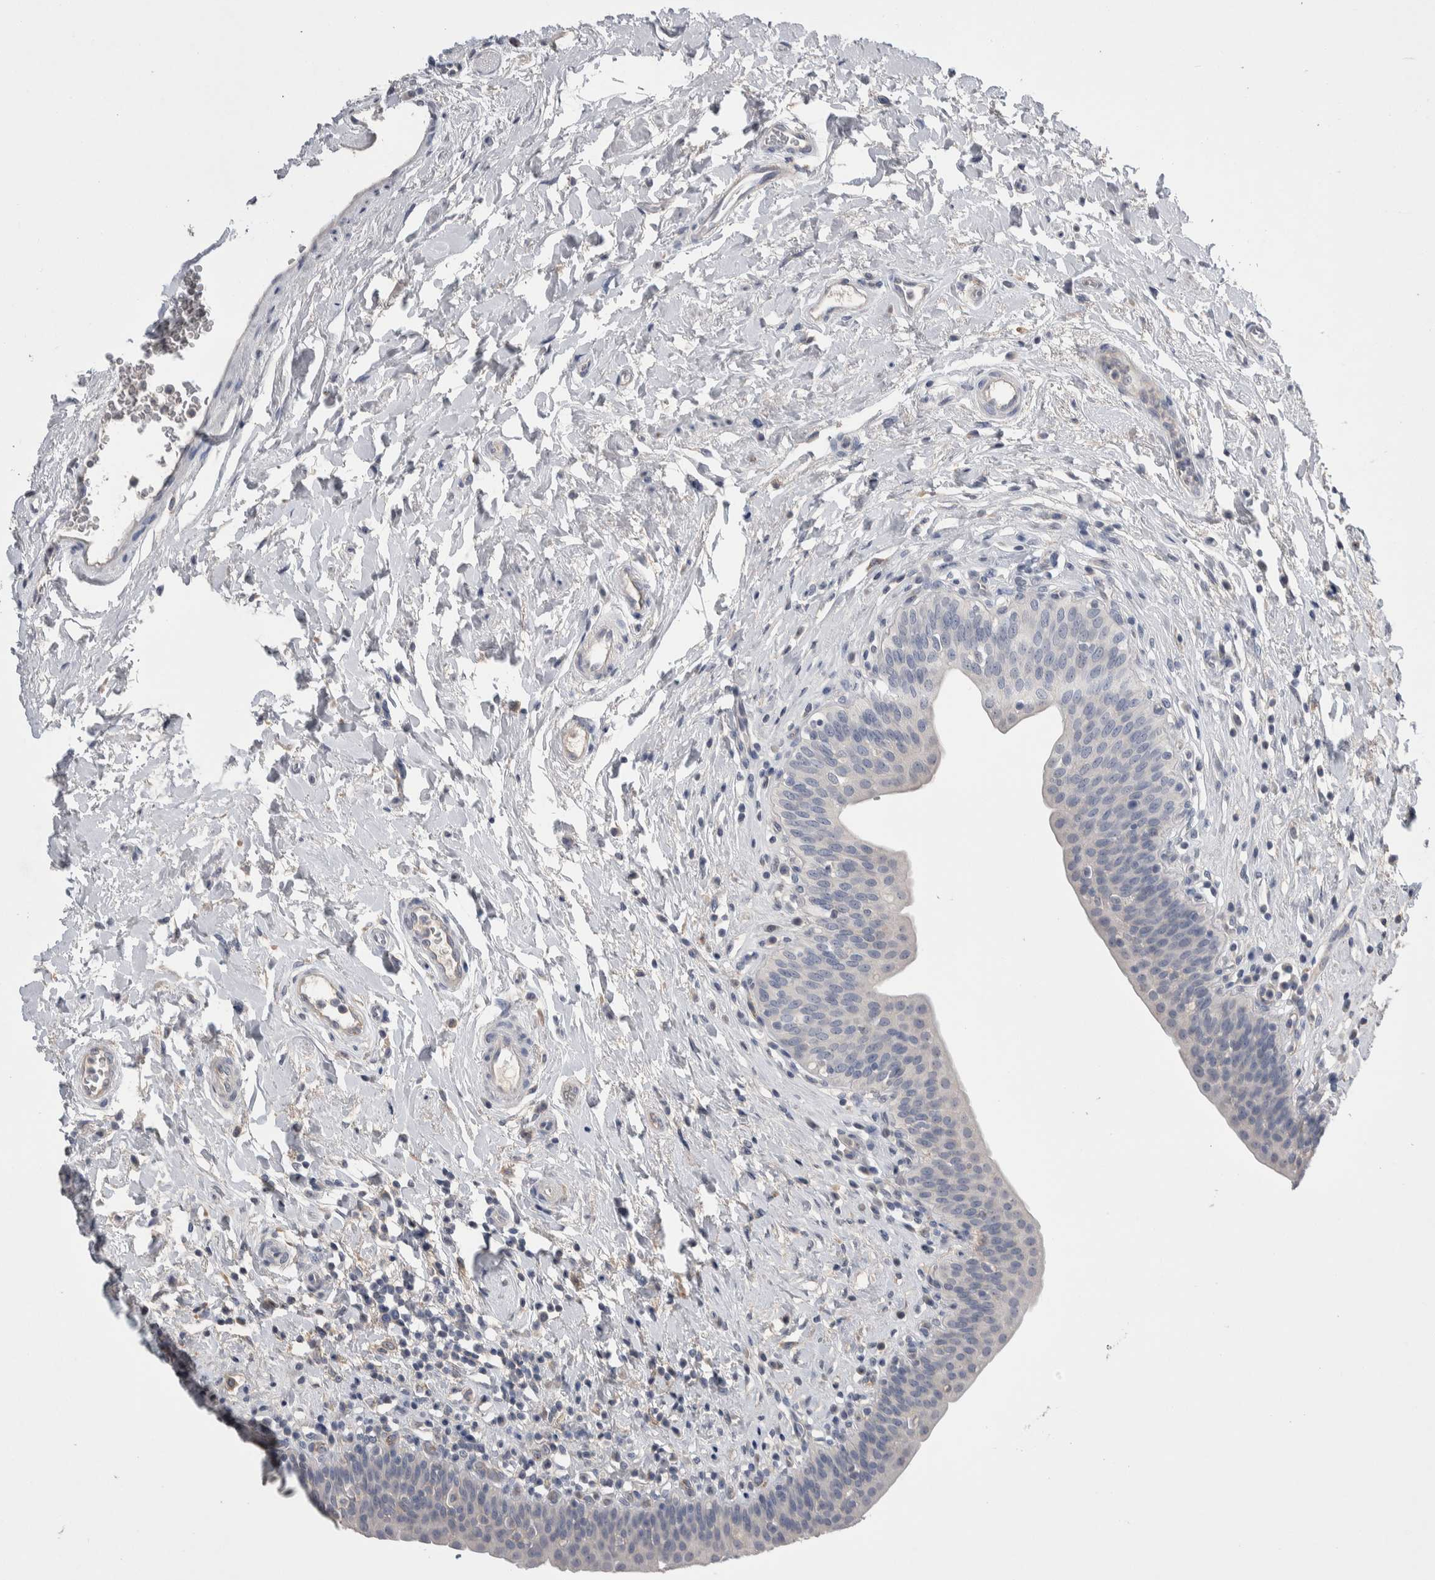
{"staining": {"intensity": "negative", "quantity": "none", "location": "none"}, "tissue": "urinary bladder", "cell_type": "Urothelial cells", "image_type": "normal", "snomed": [{"axis": "morphology", "description": "Normal tissue, NOS"}, {"axis": "topography", "description": "Urinary bladder"}], "caption": "High power microscopy micrograph of an IHC photomicrograph of unremarkable urinary bladder, revealing no significant positivity in urothelial cells. (DAB IHC visualized using brightfield microscopy, high magnification).", "gene": "CEP131", "patient": {"sex": "male", "age": 83}}